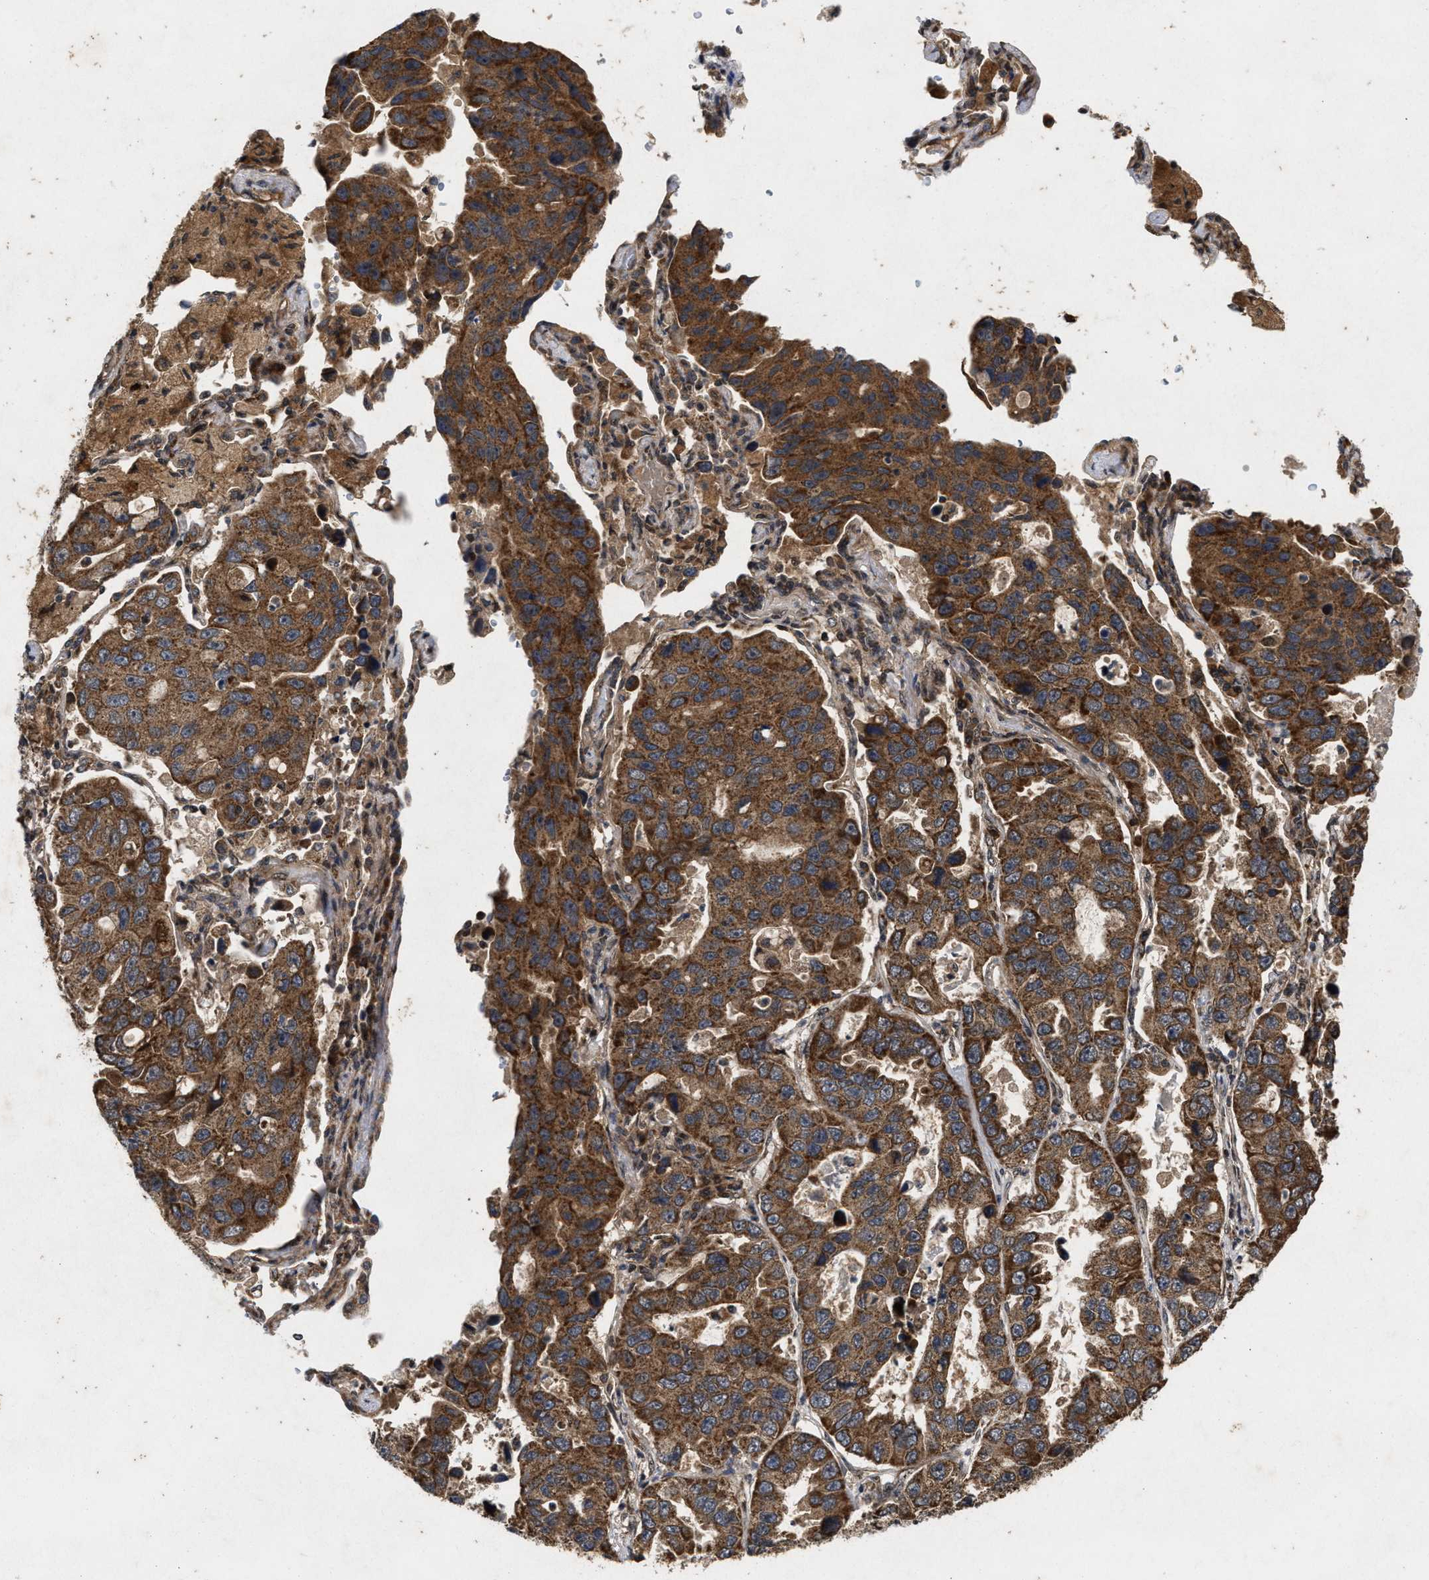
{"staining": {"intensity": "strong", "quantity": ">75%", "location": "cytoplasmic/membranous"}, "tissue": "lung cancer", "cell_type": "Tumor cells", "image_type": "cancer", "snomed": [{"axis": "morphology", "description": "Adenocarcinoma, NOS"}, {"axis": "topography", "description": "Lung"}], "caption": "Brown immunohistochemical staining in lung cancer (adenocarcinoma) reveals strong cytoplasmic/membranous staining in approximately >75% of tumor cells.", "gene": "CFLAR", "patient": {"sex": "male", "age": 64}}